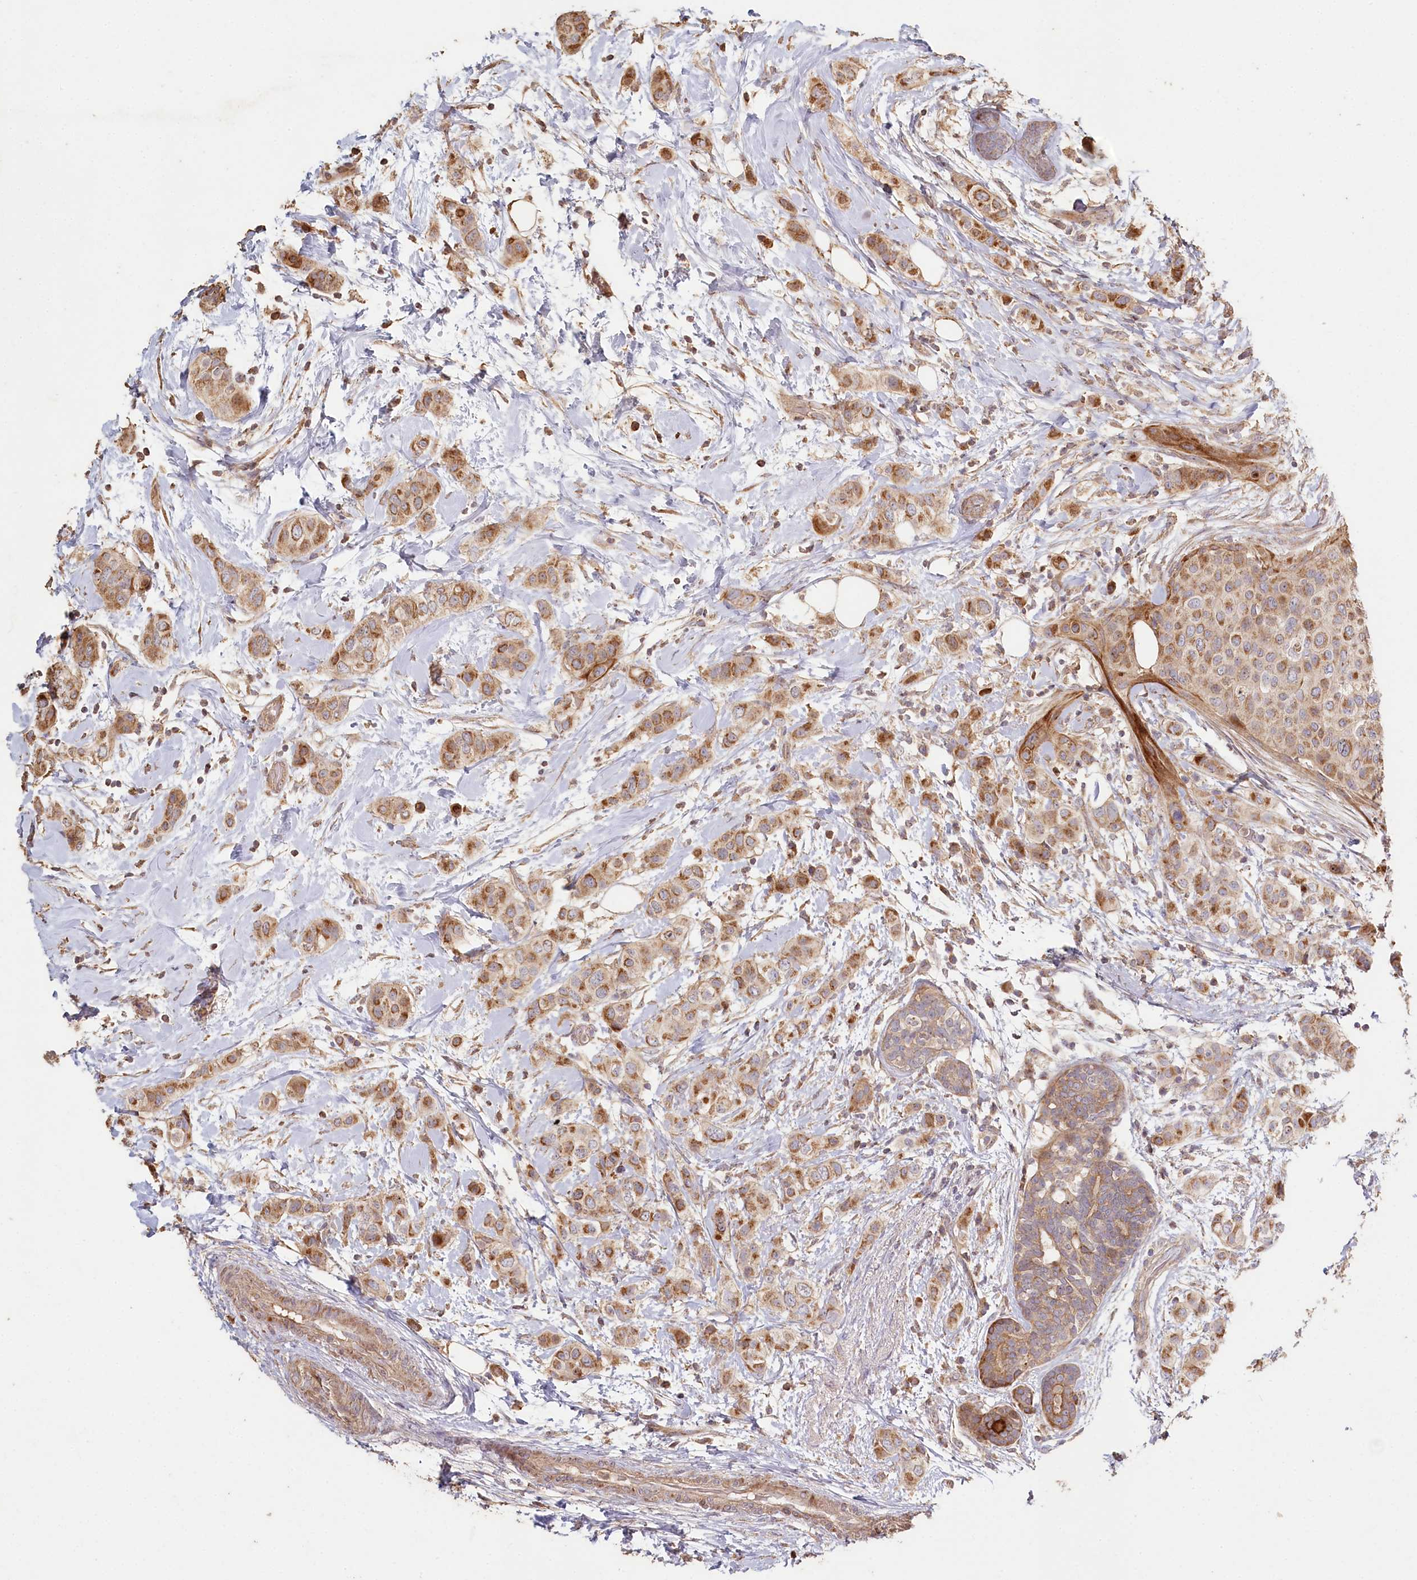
{"staining": {"intensity": "moderate", "quantity": ">75%", "location": "cytoplasmic/membranous"}, "tissue": "breast cancer", "cell_type": "Tumor cells", "image_type": "cancer", "snomed": [{"axis": "morphology", "description": "Lobular carcinoma"}, {"axis": "topography", "description": "Breast"}], "caption": "Protein staining of breast cancer (lobular carcinoma) tissue demonstrates moderate cytoplasmic/membranous staining in about >75% of tumor cells.", "gene": "HAL", "patient": {"sex": "female", "age": 51}}